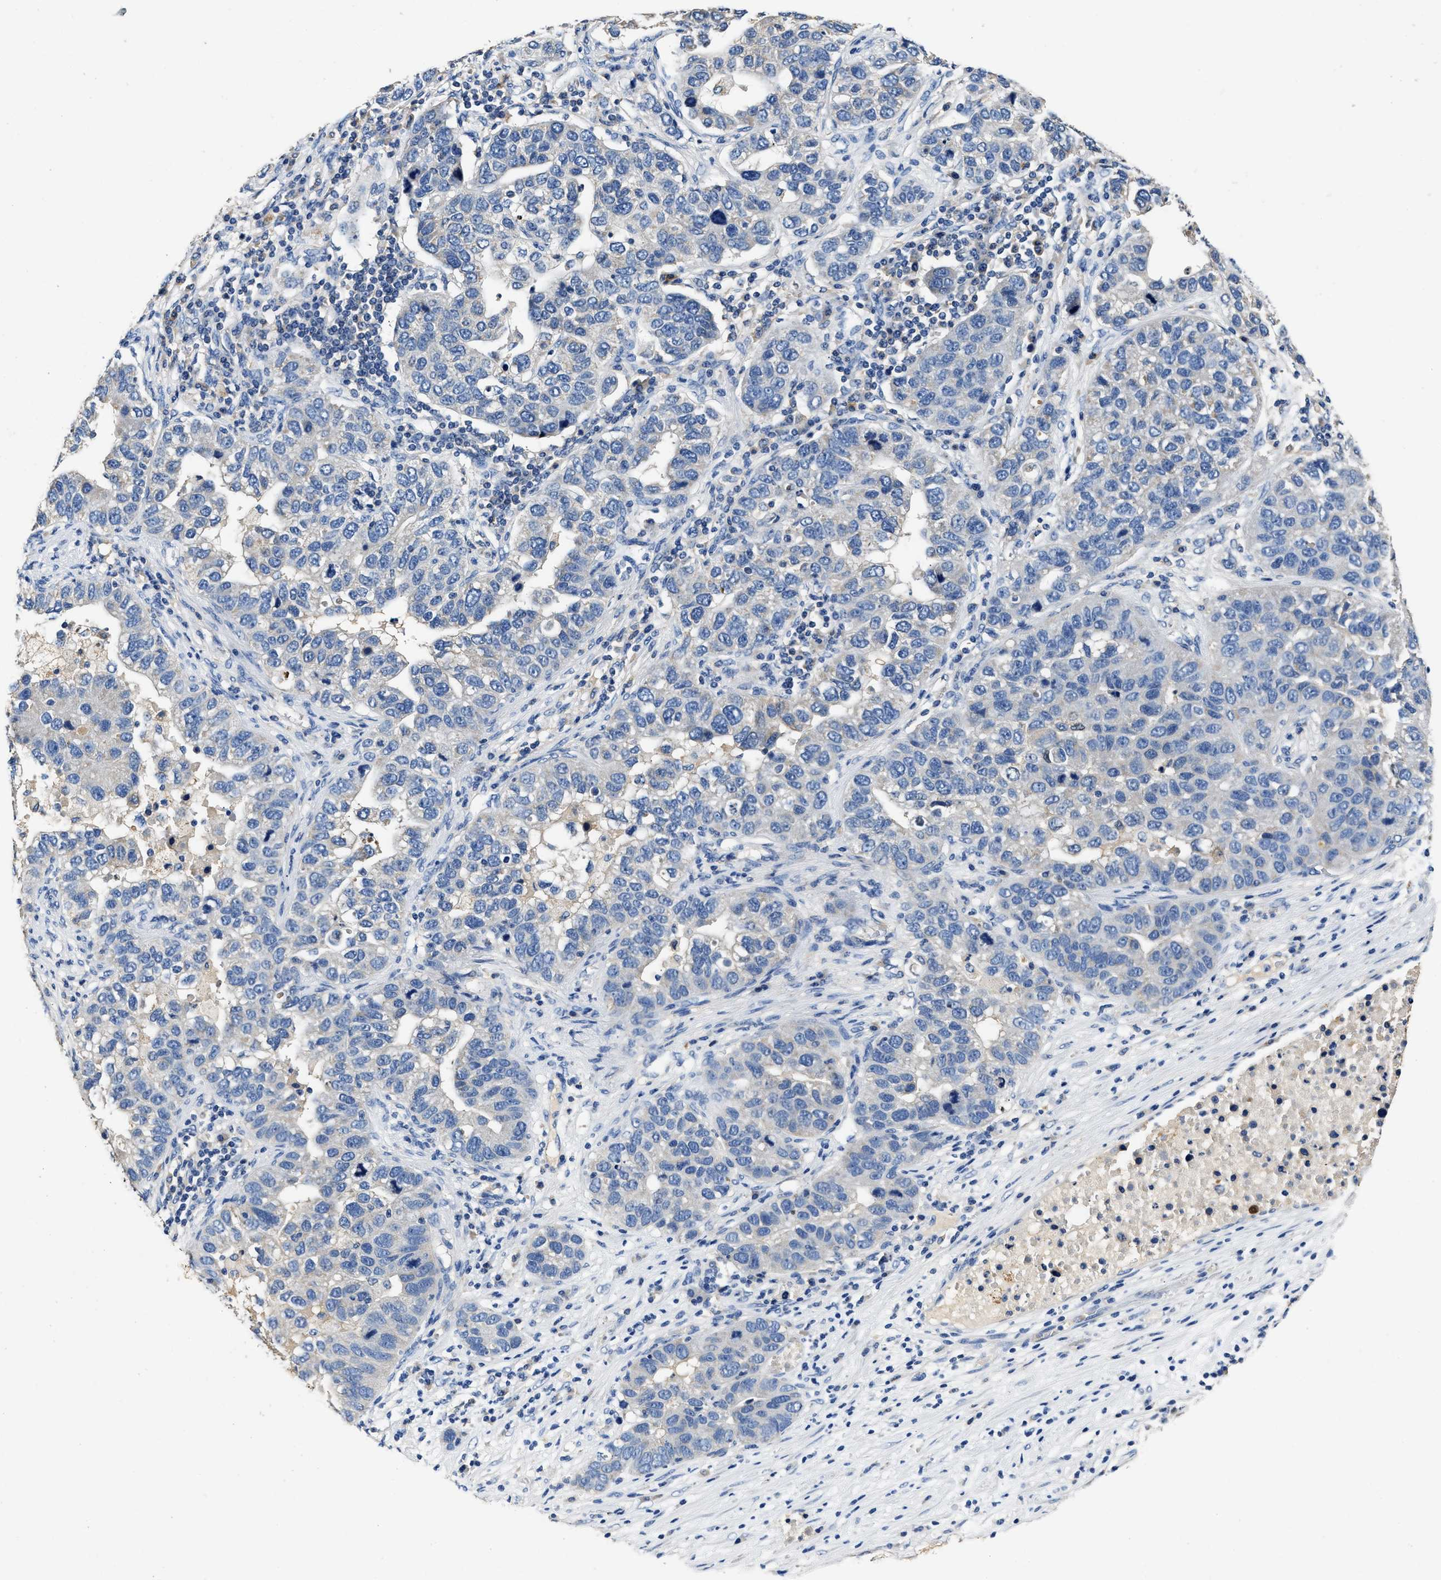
{"staining": {"intensity": "negative", "quantity": "none", "location": "none"}, "tissue": "pancreatic cancer", "cell_type": "Tumor cells", "image_type": "cancer", "snomed": [{"axis": "morphology", "description": "Adenocarcinoma, NOS"}, {"axis": "topography", "description": "Pancreas"}], "caption": "High magnification brightfield microscopy of pancreatic adenocarcinoma stained with DAB (3,3'-diaminobenzidine) (brown) and counterstained with hematoxylin (blue): tumor cells show no significant staining.", "gene": "SLCO2B1", "patient": {"sex": "female", "age": 61}}